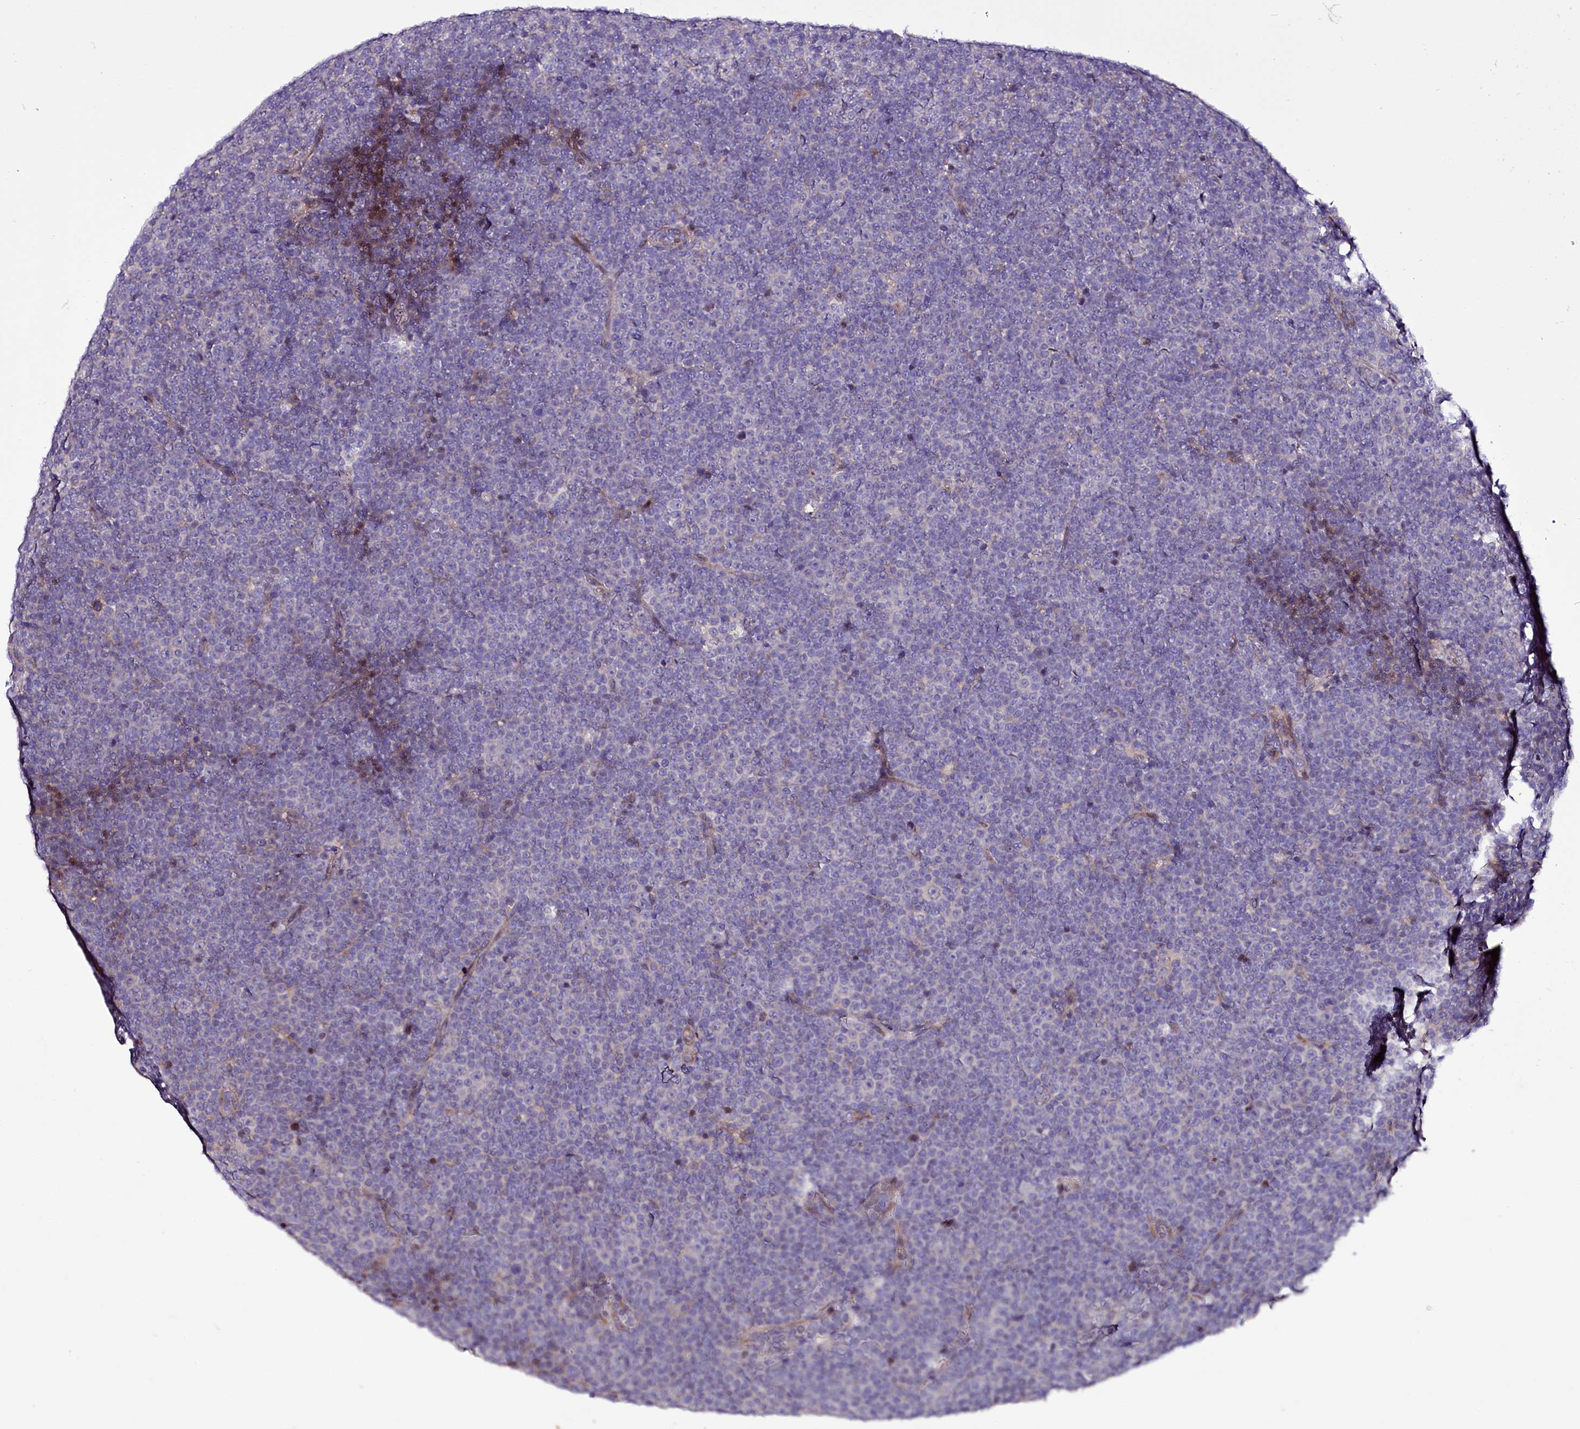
{"staining": {"intensity": "negative", "quantity": "none", "location": "none"}, "tissue": "lymphoma", "cell_type": "Tumor cells", "image_type": "cancer", "snomed": [{"axis": "morphology", "description": "Malignant lymphoma, non-Hodgkin's type, Low grade"}, {"axis": "topography", "description": "Lymph node"}], "caption": "Protein analysis of low-grade malignant lymphoma, non-Hodgkin's type demonstrates no significant positivity in tumor cells.", "gene": "ZC3H12C", "patient": {"sex": "female", "age": 67}}